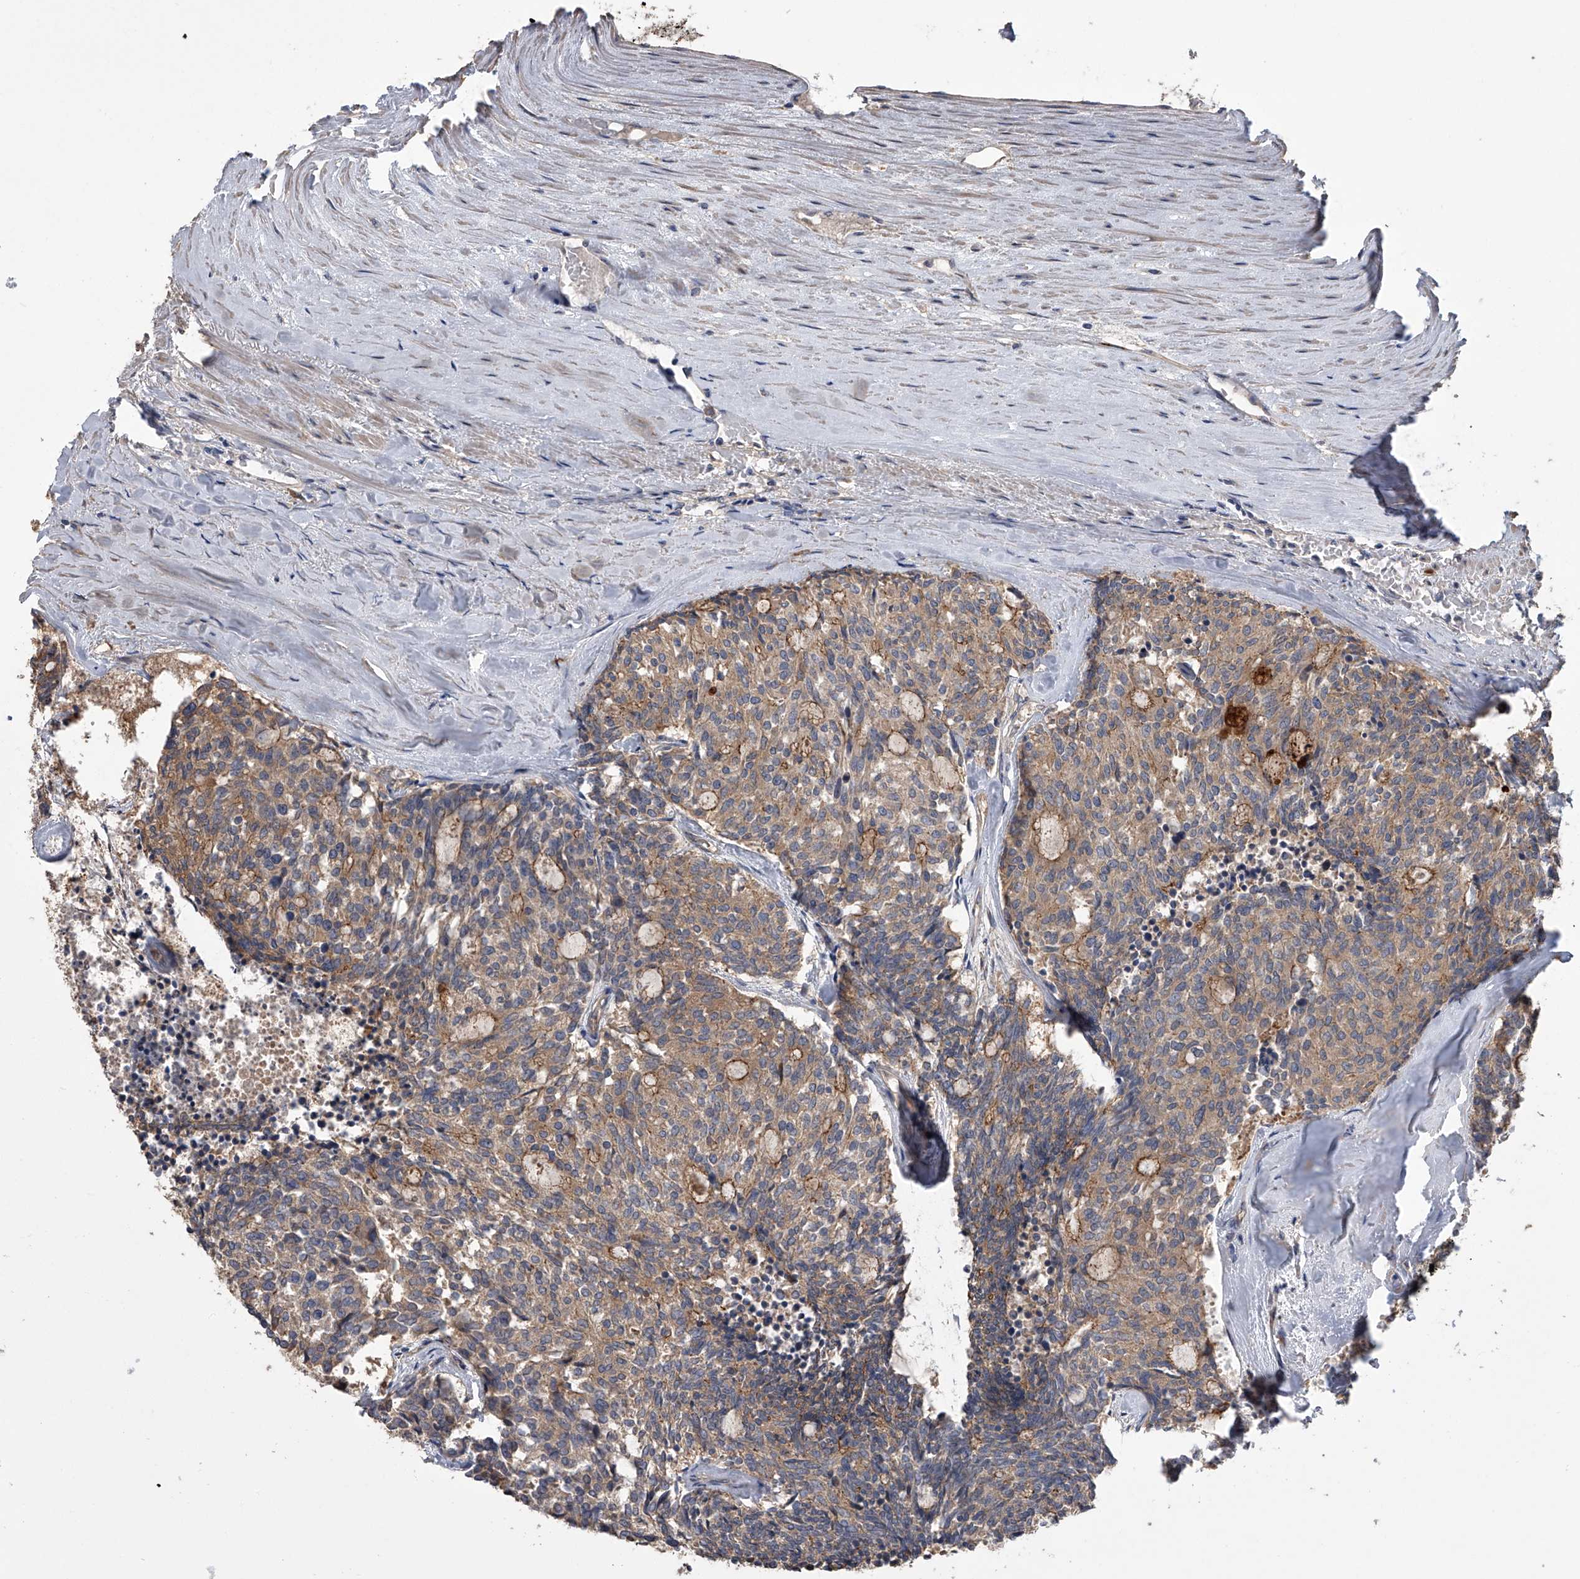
{"staining": {"intensity": "weak", "quantity": "25%-75%", "location": "cytoplasmic/membranous"}, "tissue": "carcinoid", "cell_type": "Tumor cells", "image_type": "cancer", "snomed": [{"axis": "morphology", "description": "Carcinoid, malignant, NOS"}, {"axis": "topography", "description": "Pancreas"}], "caption": "Weak cytoplasmic/membranous expression for a protein is appreciated in about 25%-75% of tumor cells of carcinoid using immunohistochemistry (IHC).", "gene": "ZNF343", "patient": {"sex": "female", "age": 54}}